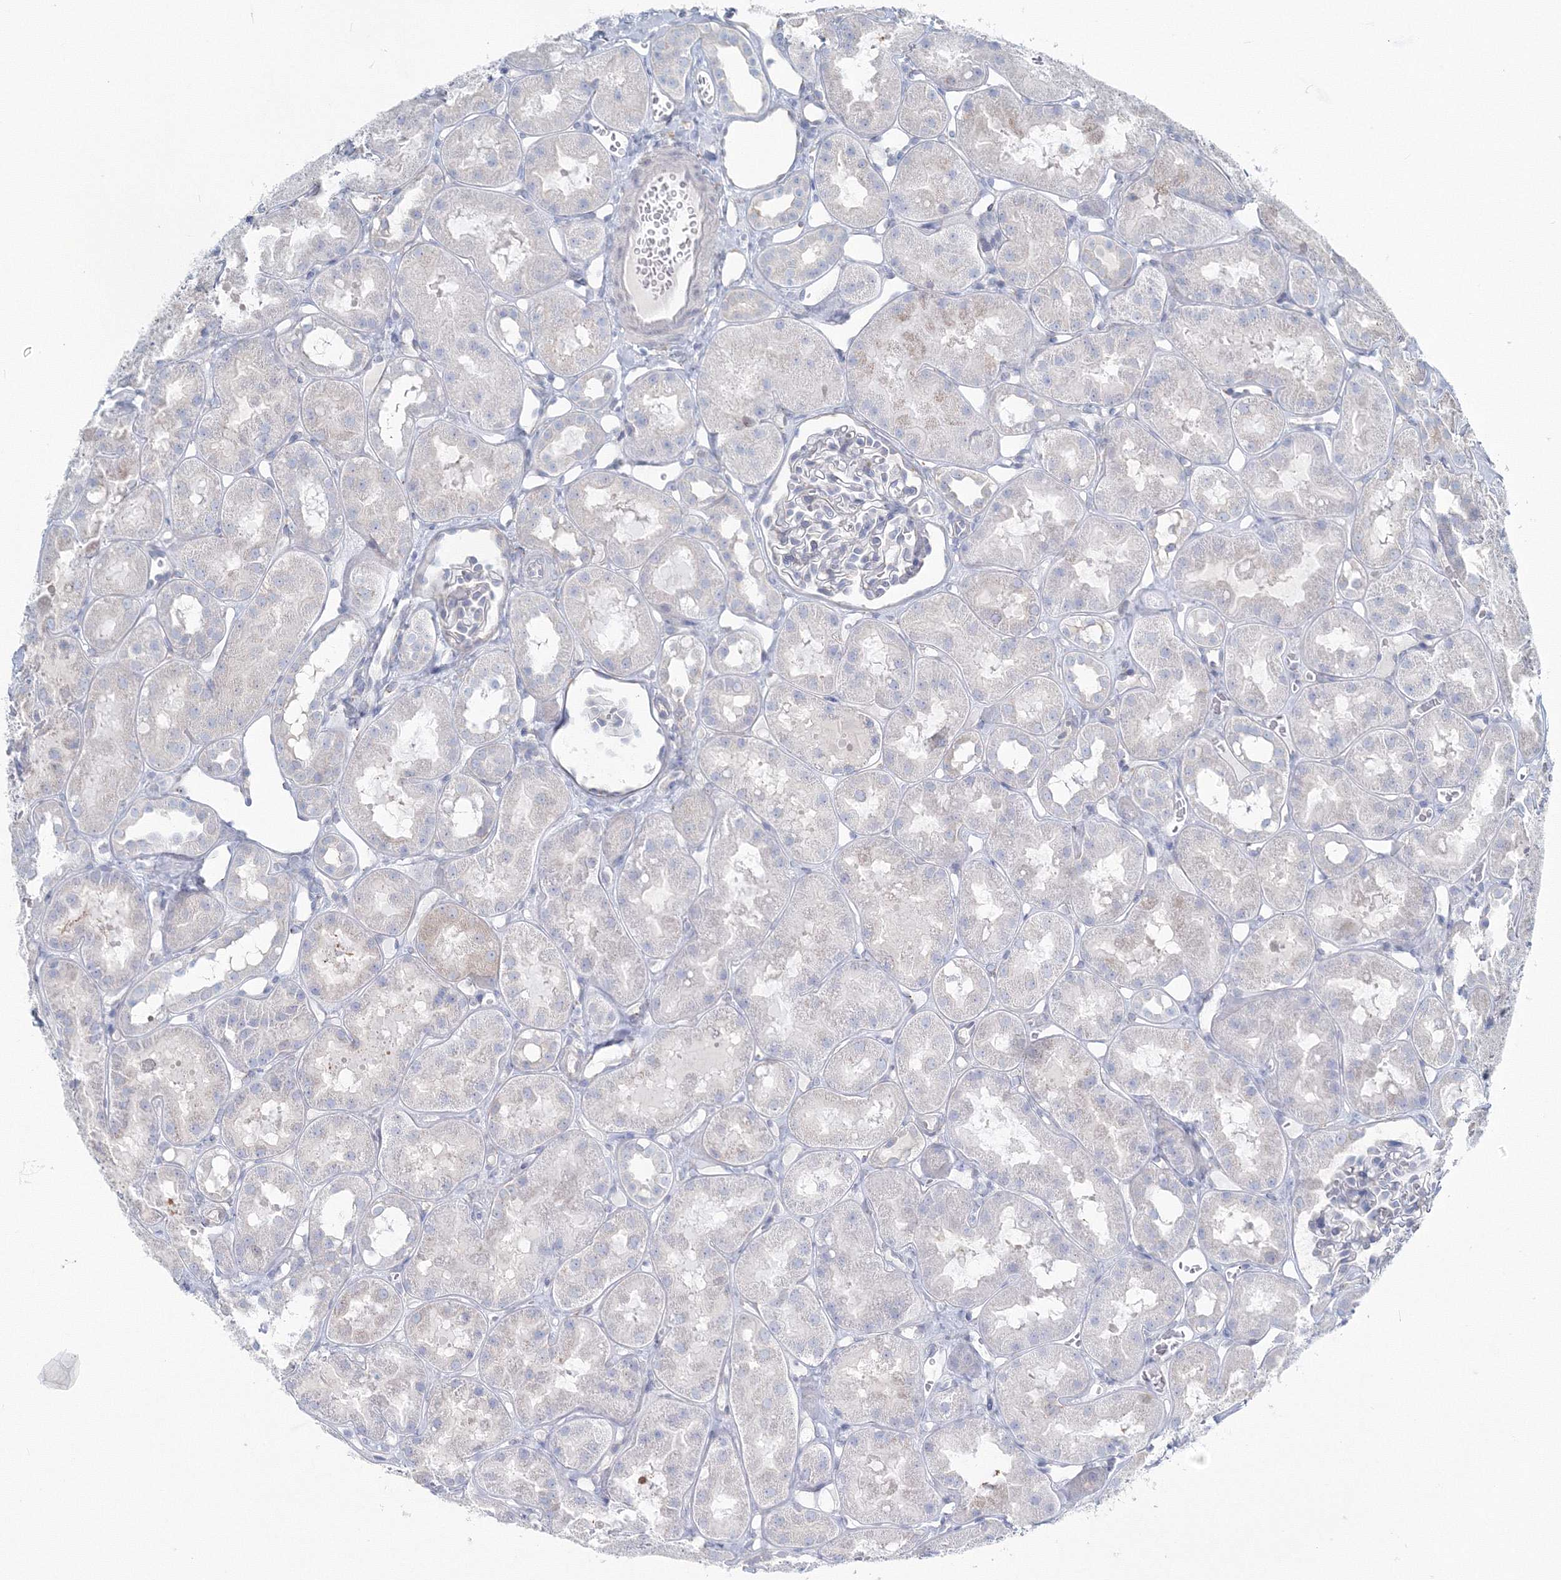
{"staining": {"intensity": "negative", "quantity": "none", "location": "none"}, "tissue": "kidney", "cell_type": "Cells in glomeruli", "image_type": "normal", "snomed": [{"axis": "morphology", "description": "Normal tissue, NOS"}, {"axis": "topography", "description": "Kidney"}], "caption": "A high-resolution histopathology image shows immunohistochemistry (IHC) staining of benign kidney, which reveals no significant staining in cells in glomeruli.", "gene": "ENSG00000285283", "patient": {"sex": "male", "age": 16}}